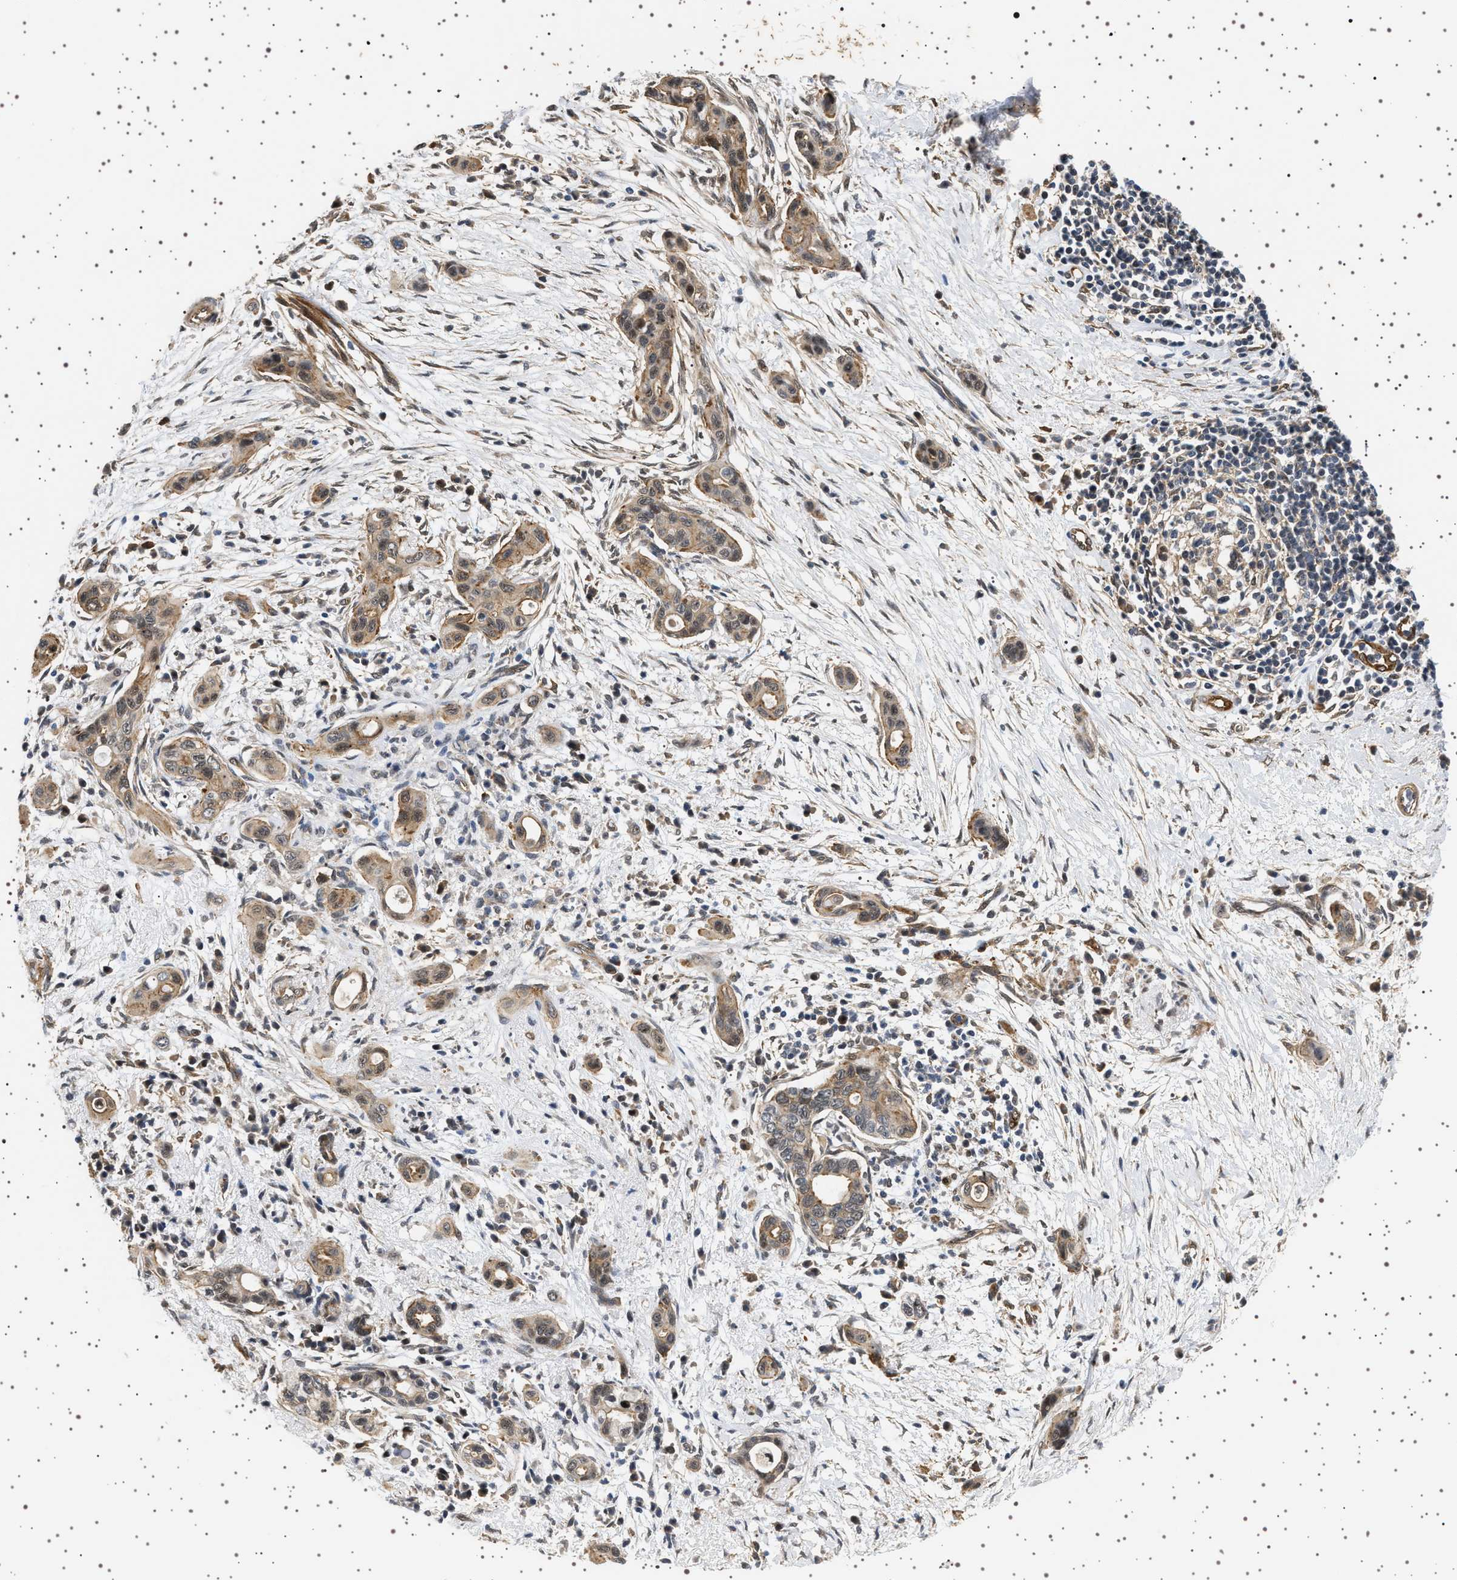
{"staining": {"intensity": "weak", "quantity": ">75%", "location": "cytoplasmic/membranous"}, "tissue": "pancreatic cancer", "cell_type": "Tumor cells", "image_type": "cancer", "snomed": [{"axis": "morphology", "description": "Adenocarcinoma, NOS"}, {"axis": "topography", "description": "Pancreas"}], "caption": "Pancreatic cancer (adenocarcinoma) stained with a brown dye shows weak cytoplasmic/membranous positive positivity in about >75% of tumor cells.", "gene": "BAG3", "patient": {"sex": "male", "age": 59}}